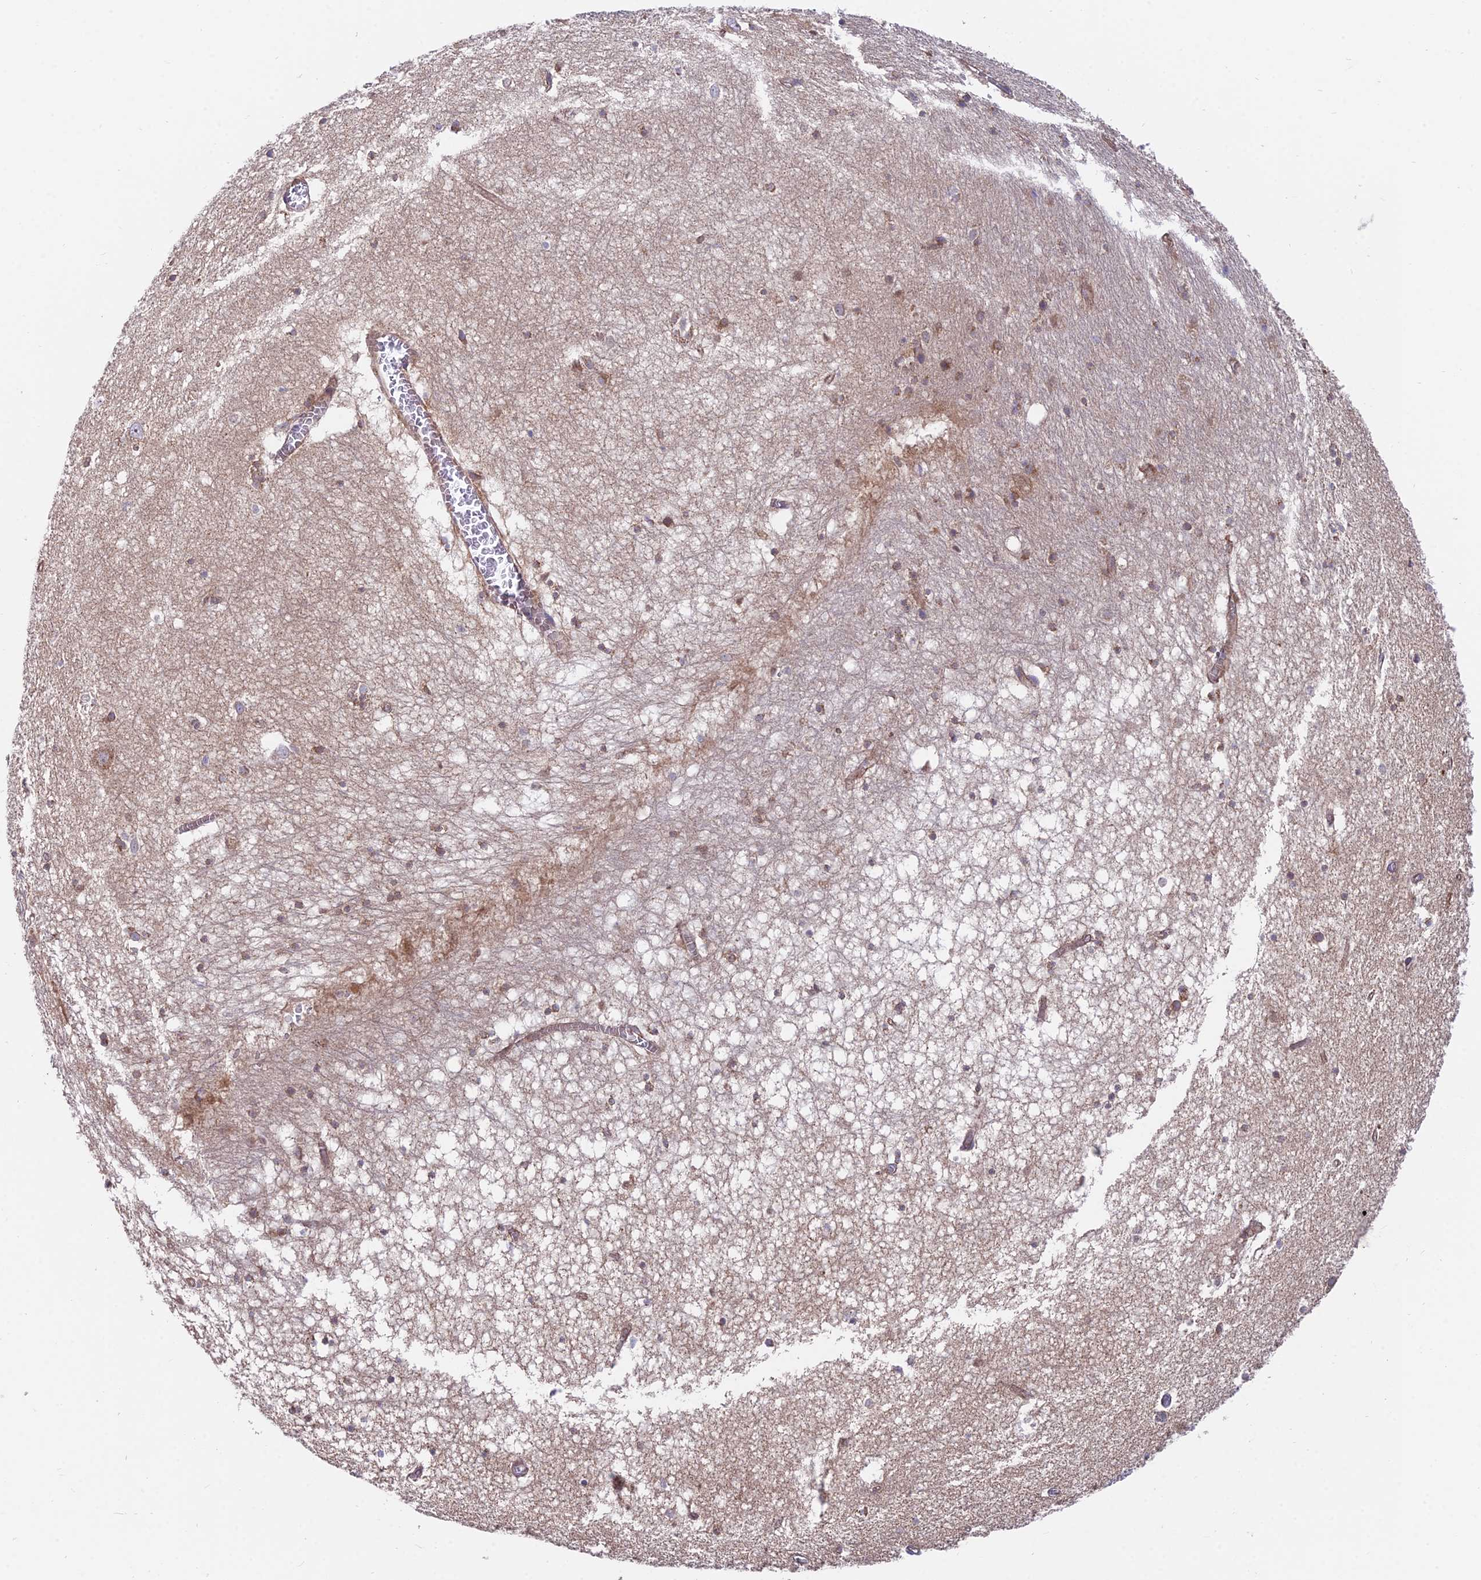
{"staining": {"intensity": "moderate", "quantity": "25%-75%", "location": "cytoplasmic/membranous"}, "tissue": "hippocampus", "cell_type": "Glial cells", "image_type": "normal", "snomed": [{"axis": "morphology", "description": "Normal tissue, NOS"}, {"axis": "topography", "description": "Hippocampus"}], "caption": "Protein expression analysis of benign human hippocampus reveals moderate cytoplasmic/membranous expression in about 25%-75% of glial cells.", "gene": "TBC1D20", "patient": {"sex": "female", "age": 64}}